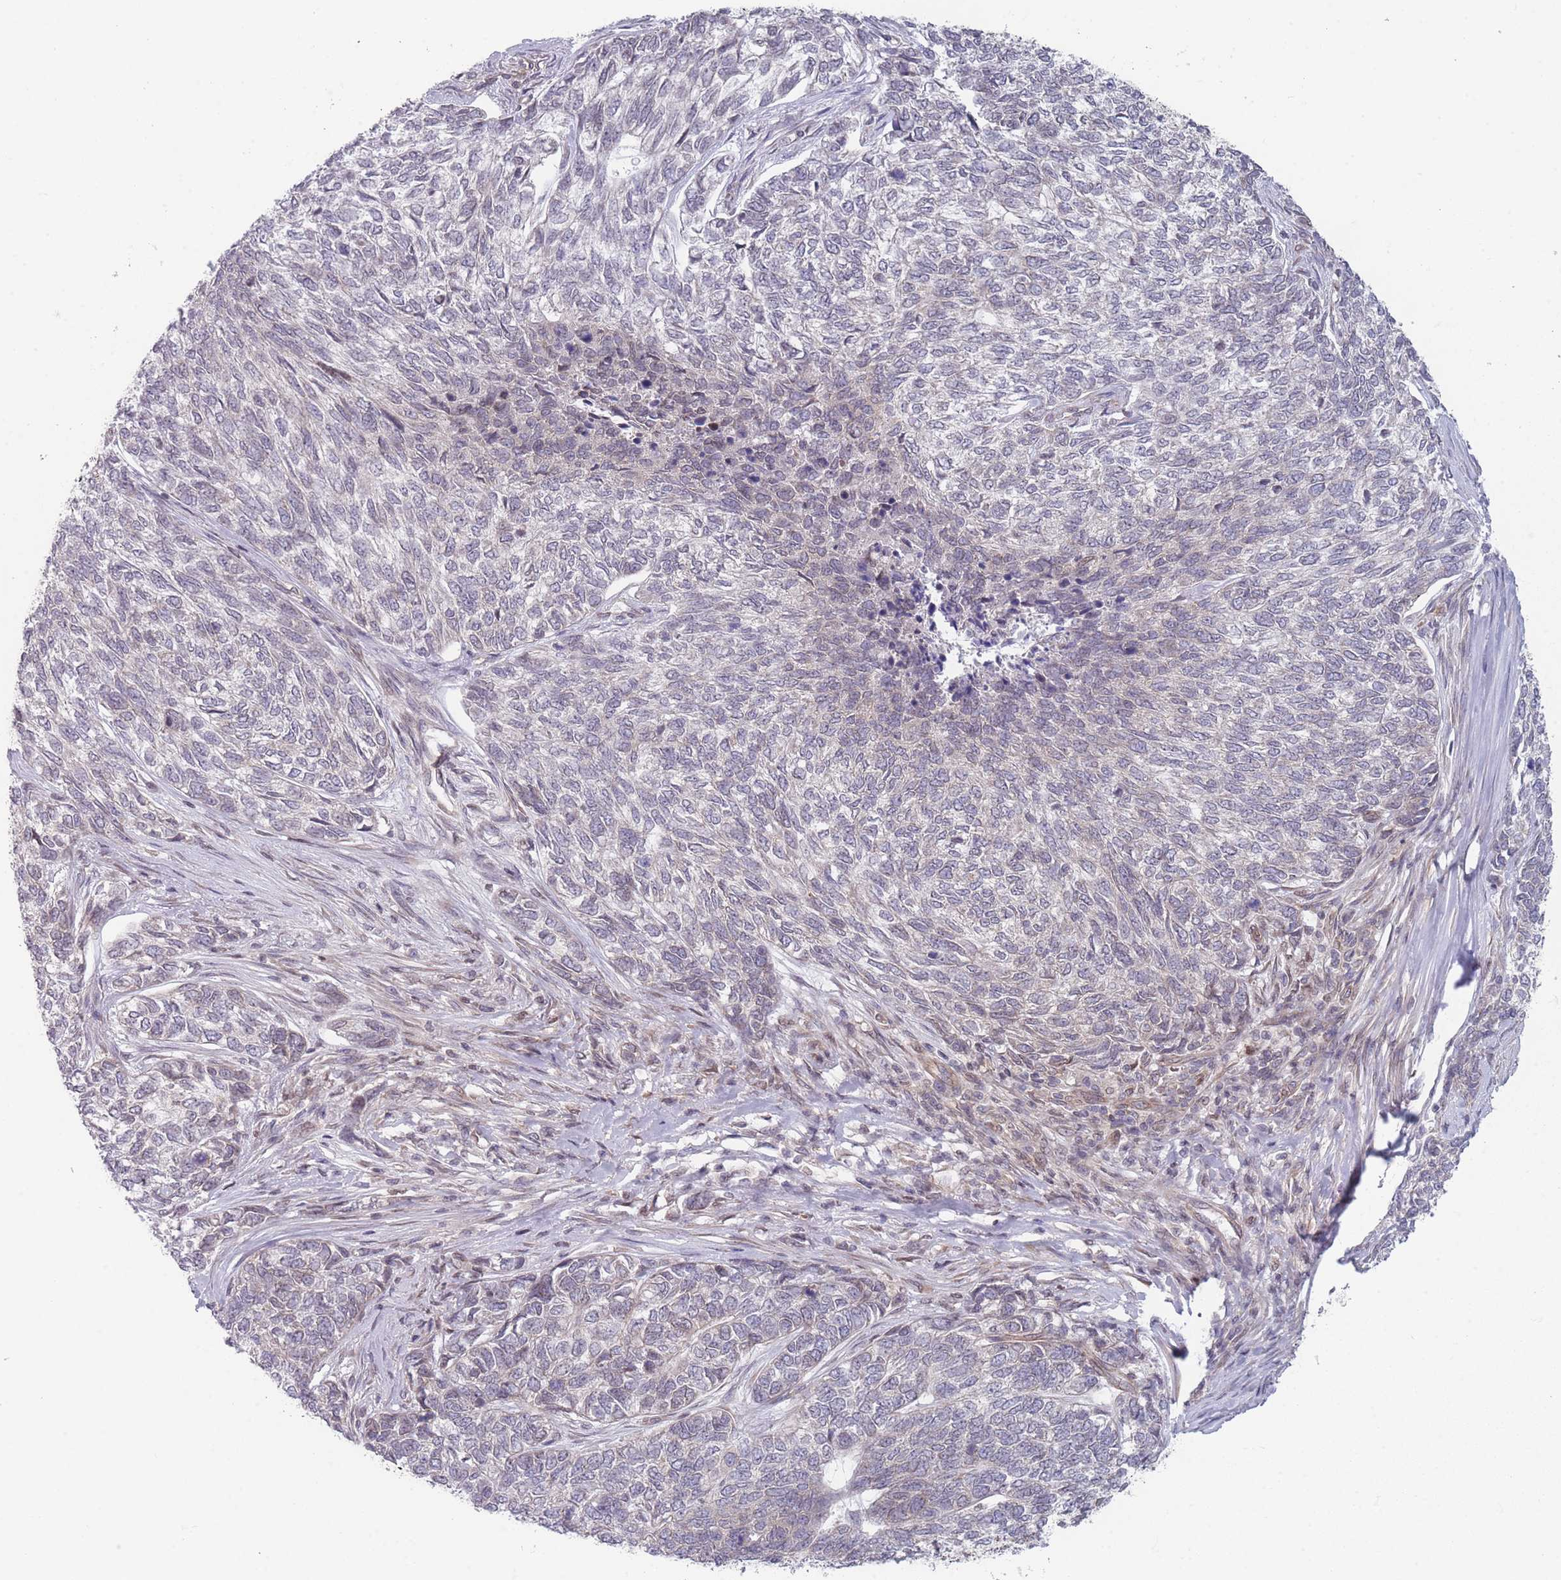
{"staining": {"intensity": "negative", "quantity": "none", "location": "none"}, "tissue": "skin cancer", "cell_type": "Tumor cells", "image_type": "cancer", "snomed": [{"axis": "morphology", "description": "Basal cell carcinoma"}, {"axis": "topography", "description": "Skin"}], "caption": "Skin cancer was stained to show a protein in brown. There is no significant positivity in tumor cells.", "gene": "VRK2", "patient": {"sex": "female", "age": 65}}